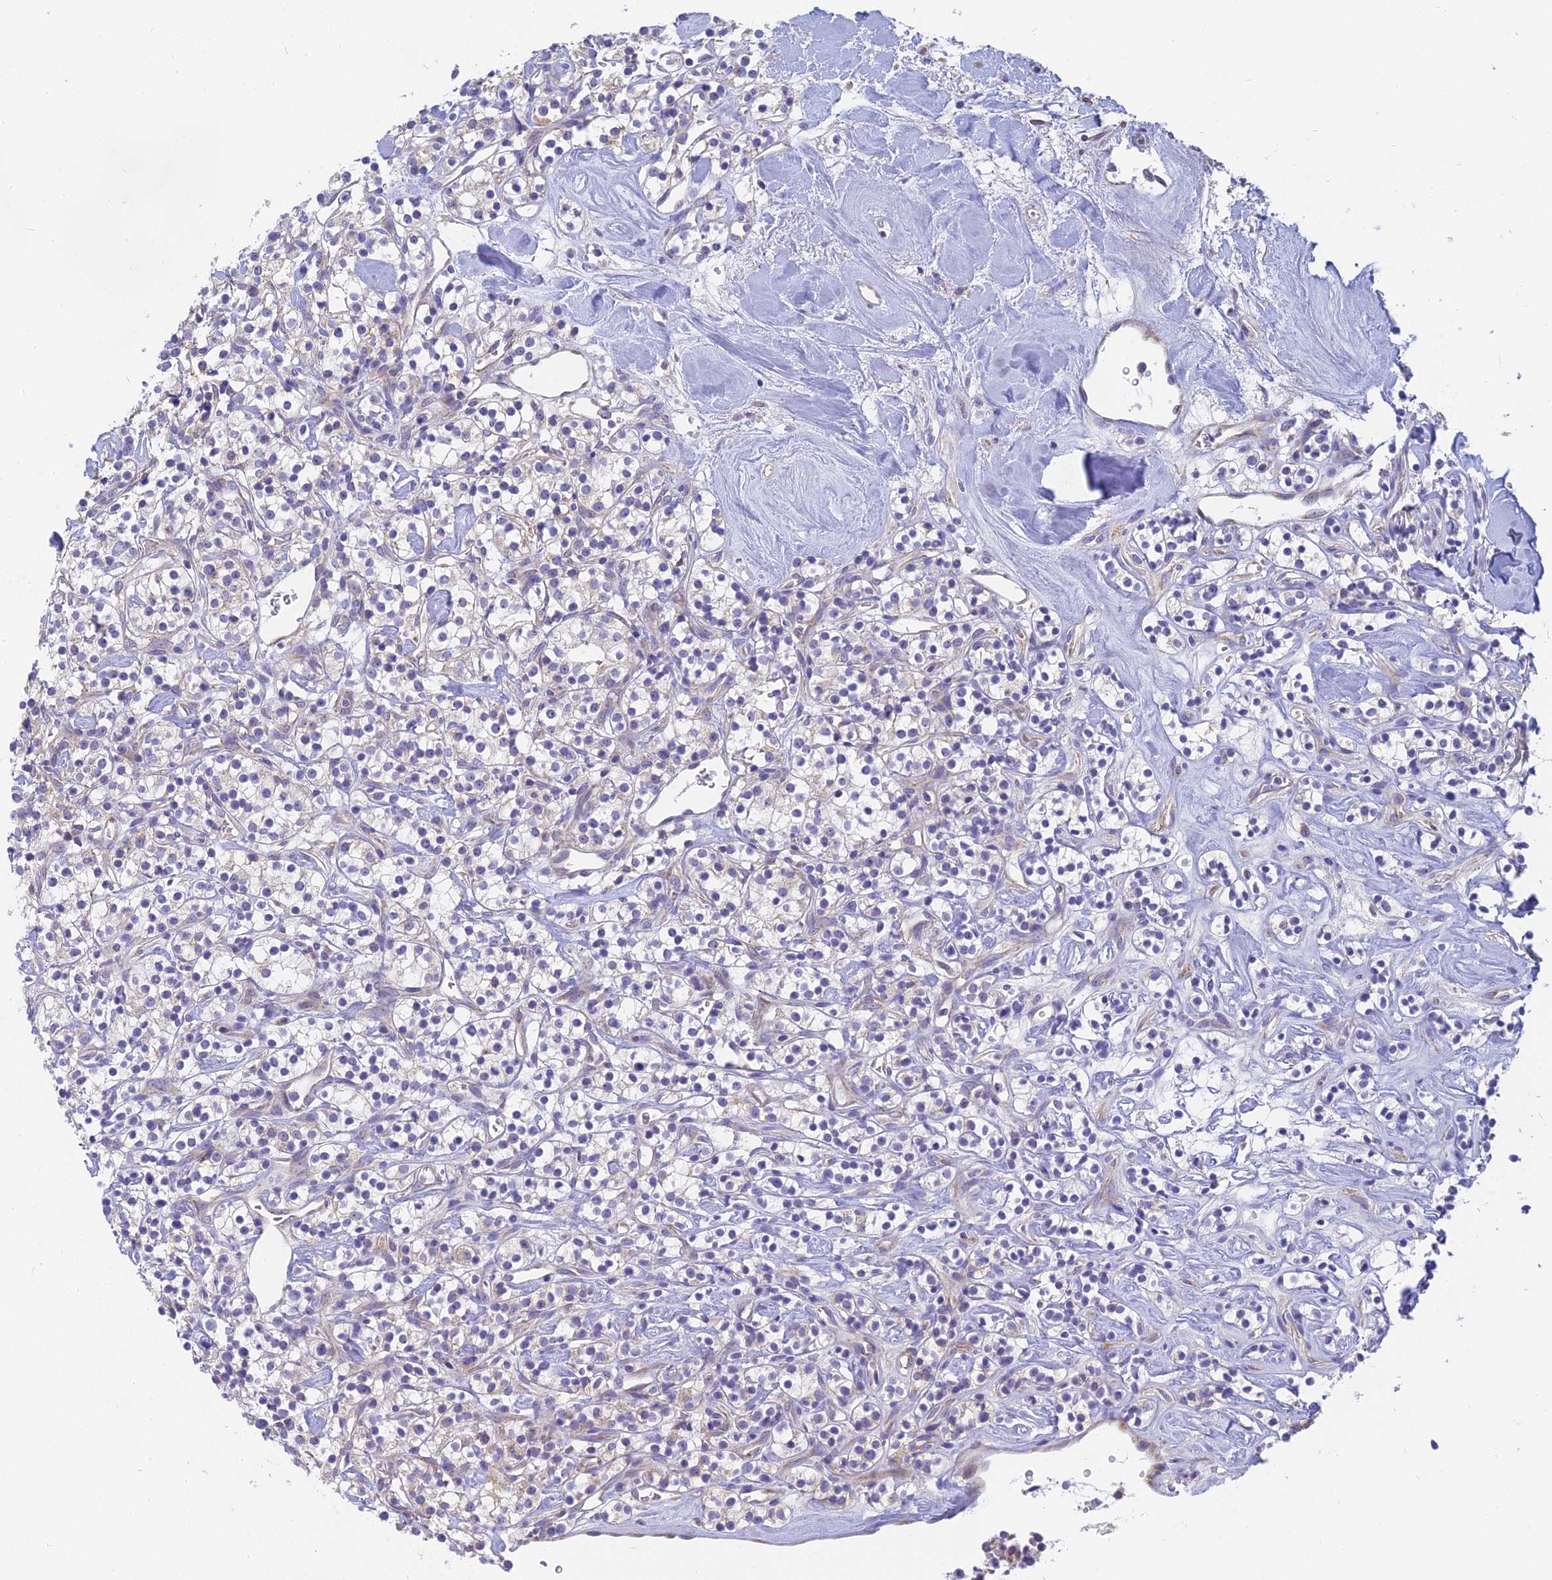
{"staining": {"intensity": "weak", "quantity": "<25%", "location": "cytoplasmic/membranous"}, "tissue": "renal cancer", "cell_type": "Tumor cells", "image_type": "cancer", "snomed": [{"axis": "morphology", "description": "Adenocarcinoma, NOS"}, {"axis": "topography", "description": "Kidney"}], "caption": "IHC histopathology image of human renal cancer stained for a protein (brown), which exhibits no positivity in tumor cells.", "gene": "MRPL15", "patient": {"sex": "male", "age": 77}}